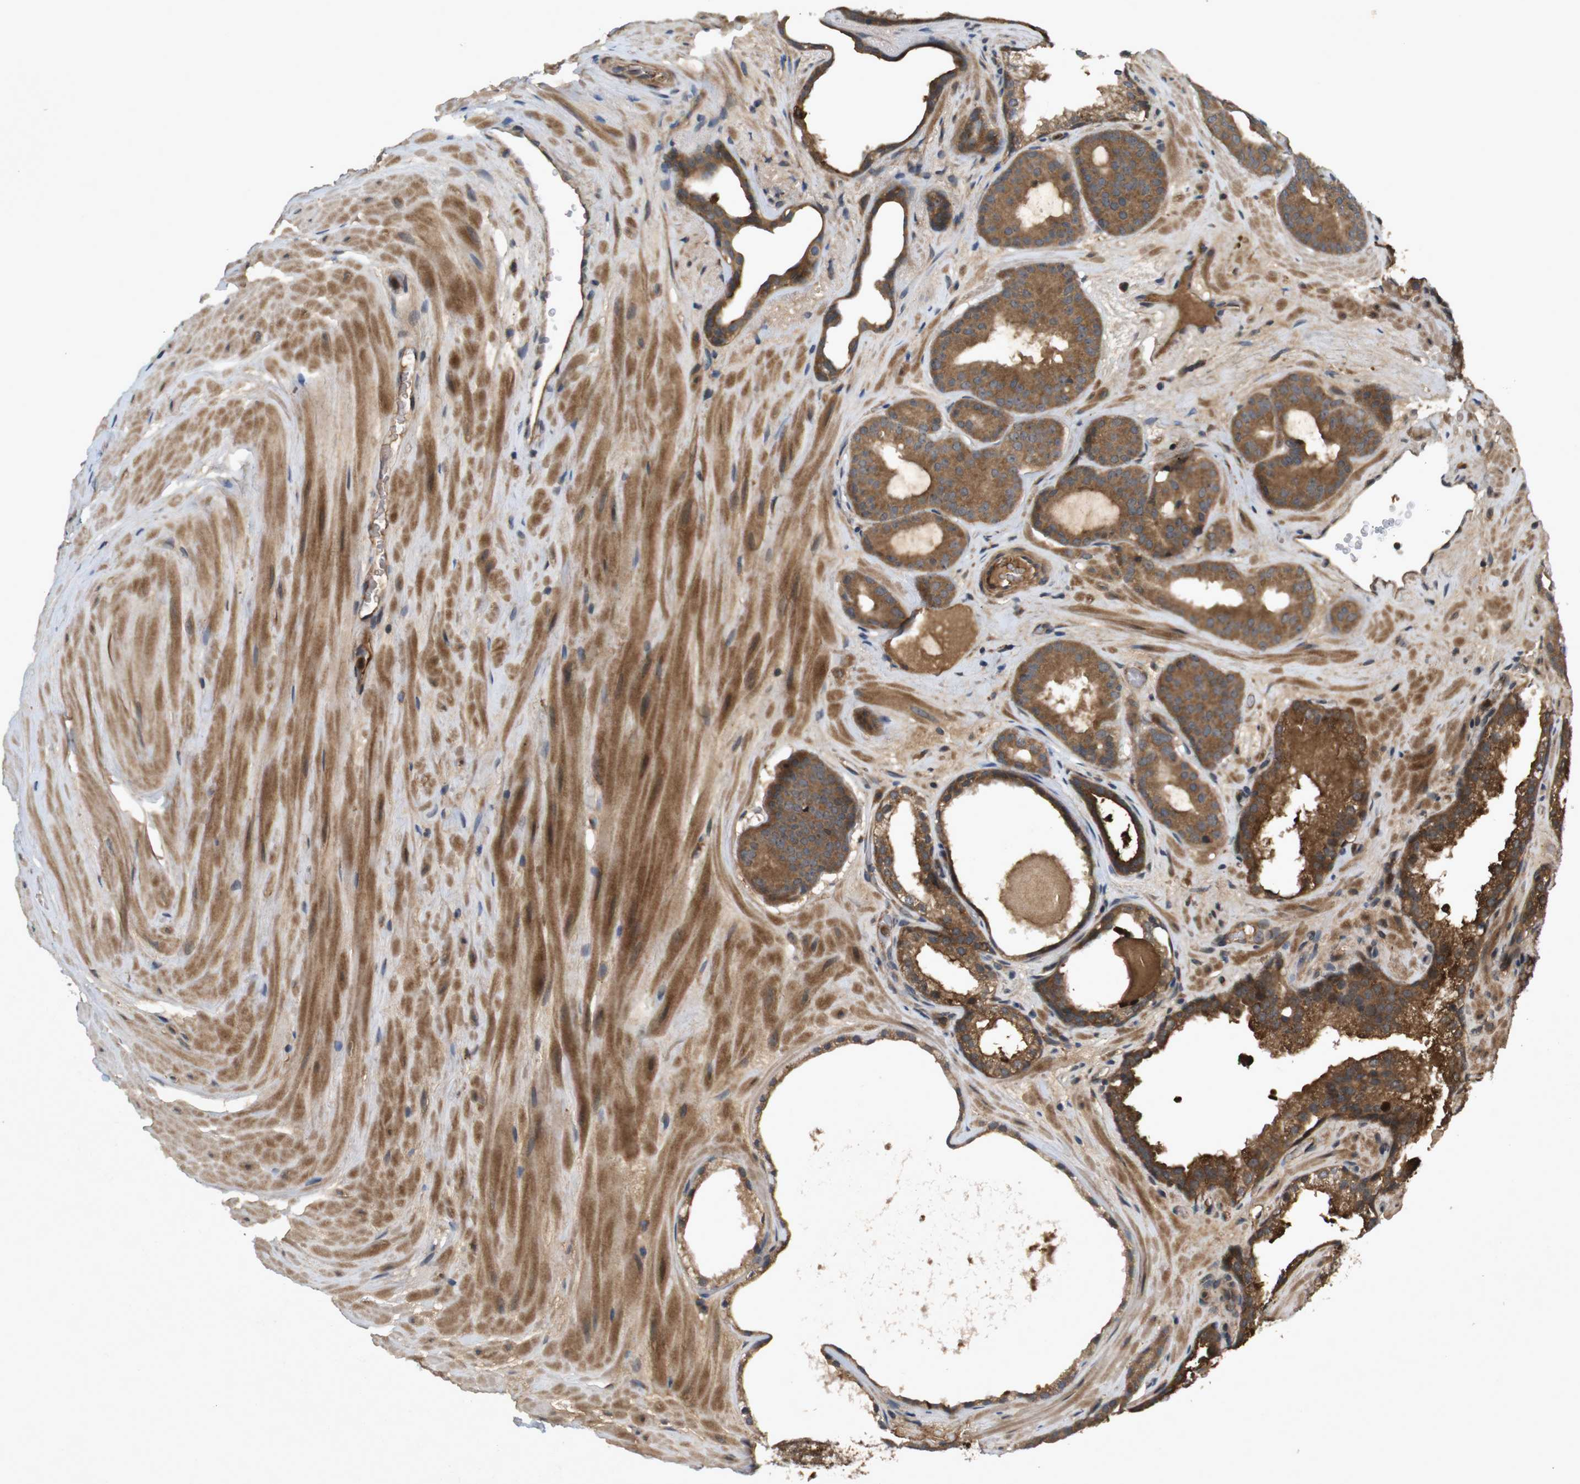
{"staining": {"intensity": "moderate", "quantity": ">75%", "location": "cytoplasmic/membranous"}, "tissue": "prostate cancer", "cell_type": "Tumor cells", "image_type": "cancer", "snomed": [{"axis": "morphology", "description": "Adenocarcinoma, High grade"}, {"axis": "topography", "description": "Prostate"}], "caption": "Protein expression by immunohistochemistry (IHC) reveals moderate cytoplasmic/membranous positivity in about >75% of tumor cells in prostate cancer (high-grade adenocarcinoma).", "gene": "NFKBIE", "patient": {"sex": "male", "age": 60}}